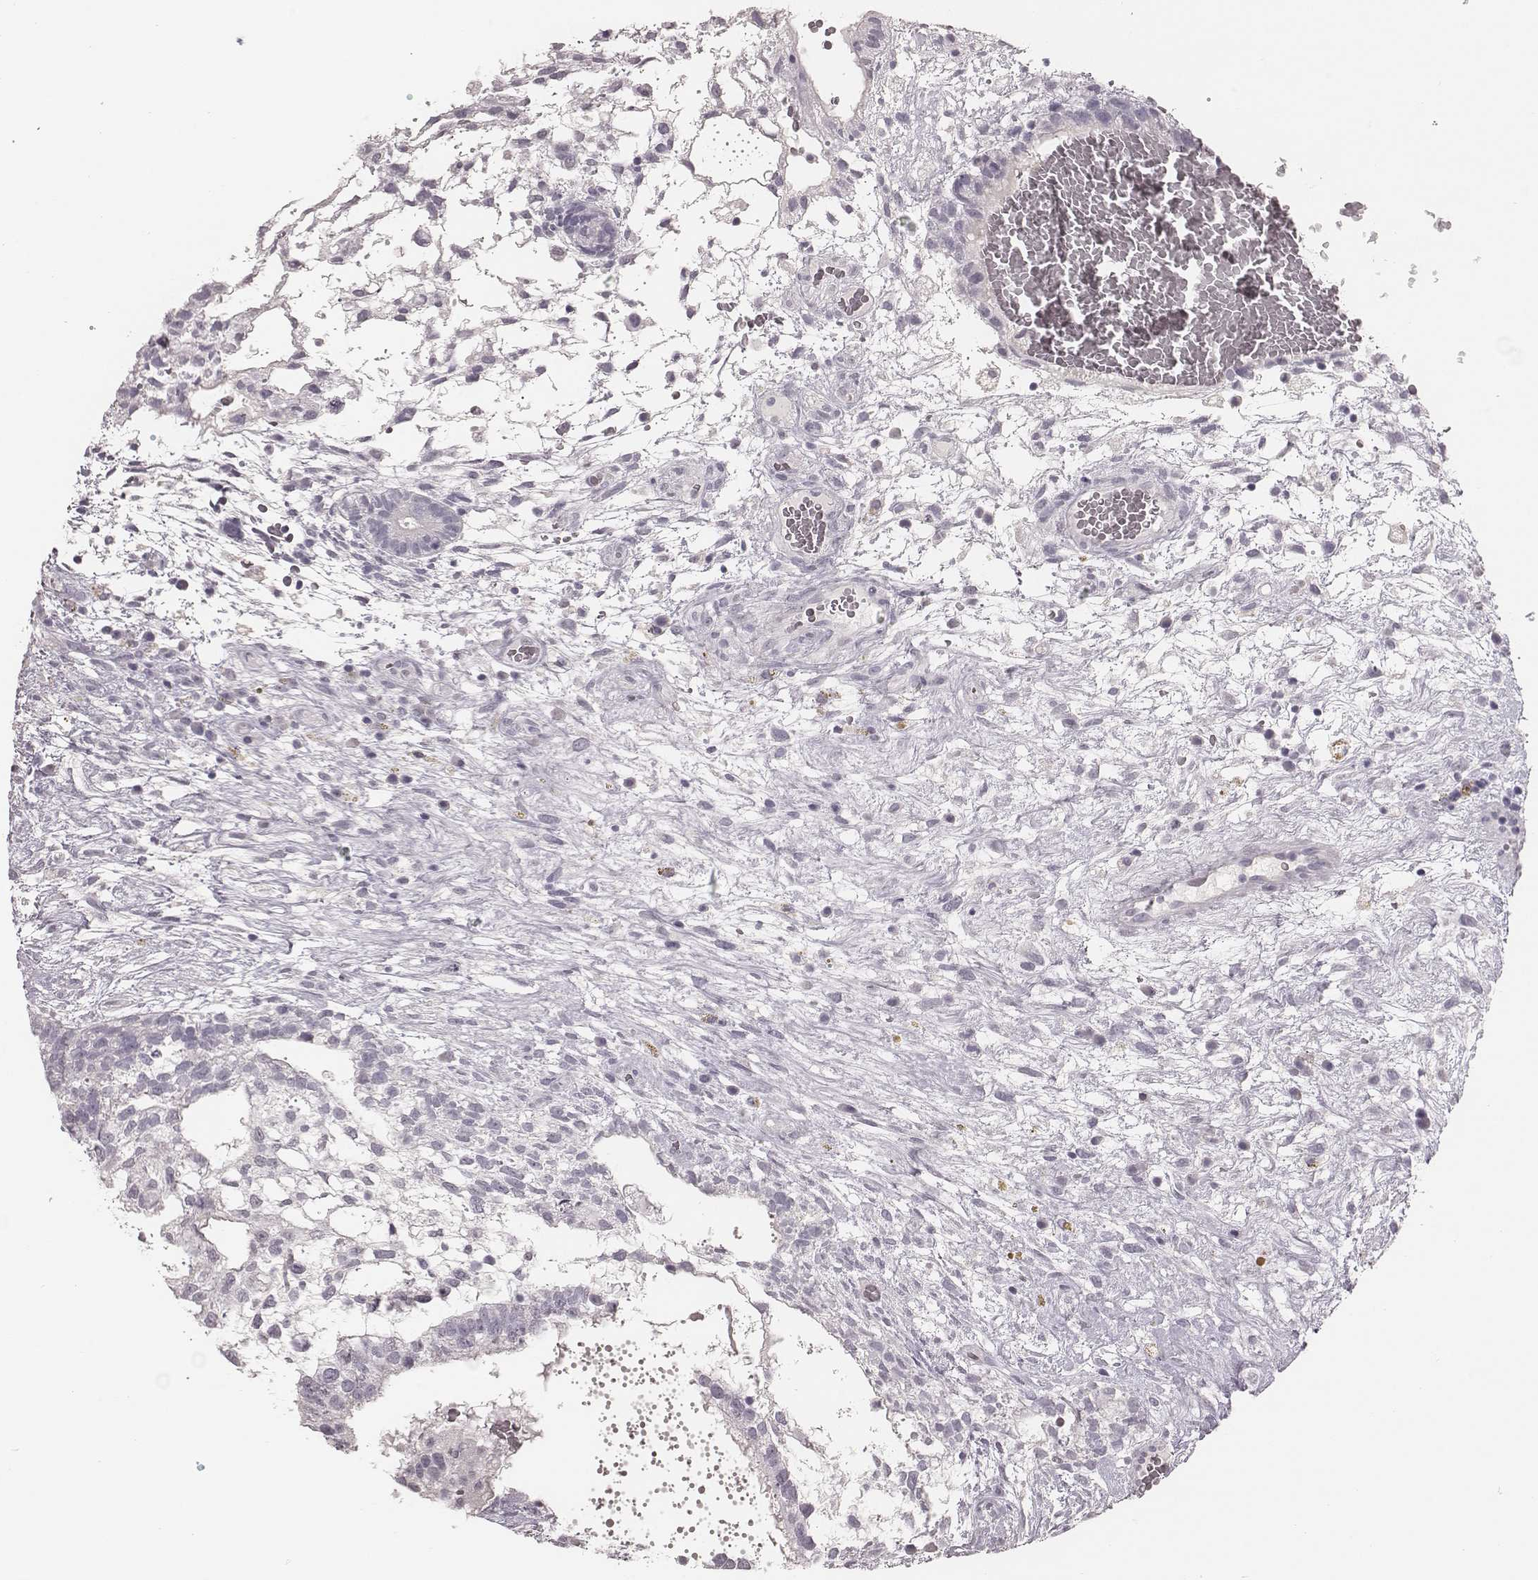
{"staining": {"intensity": "negative", "quantity": "none", "location": "none"}, "tissue": "testis cancer", "cell_type": "Tumor cells", "image_type": "cancer", "snomed": [{"axis": "morphology", "description": "Normal tissue, NOS"}, {"axis": "morphology", "description": "Carcinoma, Embryonal, NOS"}, {"axis": "topography", "description": "Testis"}], "caption": "Immunohistochemistry (IHC) micrograph of neoplastic tissue: embryonal carcinoma (testis) stained with DAB displays no significant protein staining in tumor cells.", "gene": "CSHL1", "patient": {"sex": "male", "age": 32}}